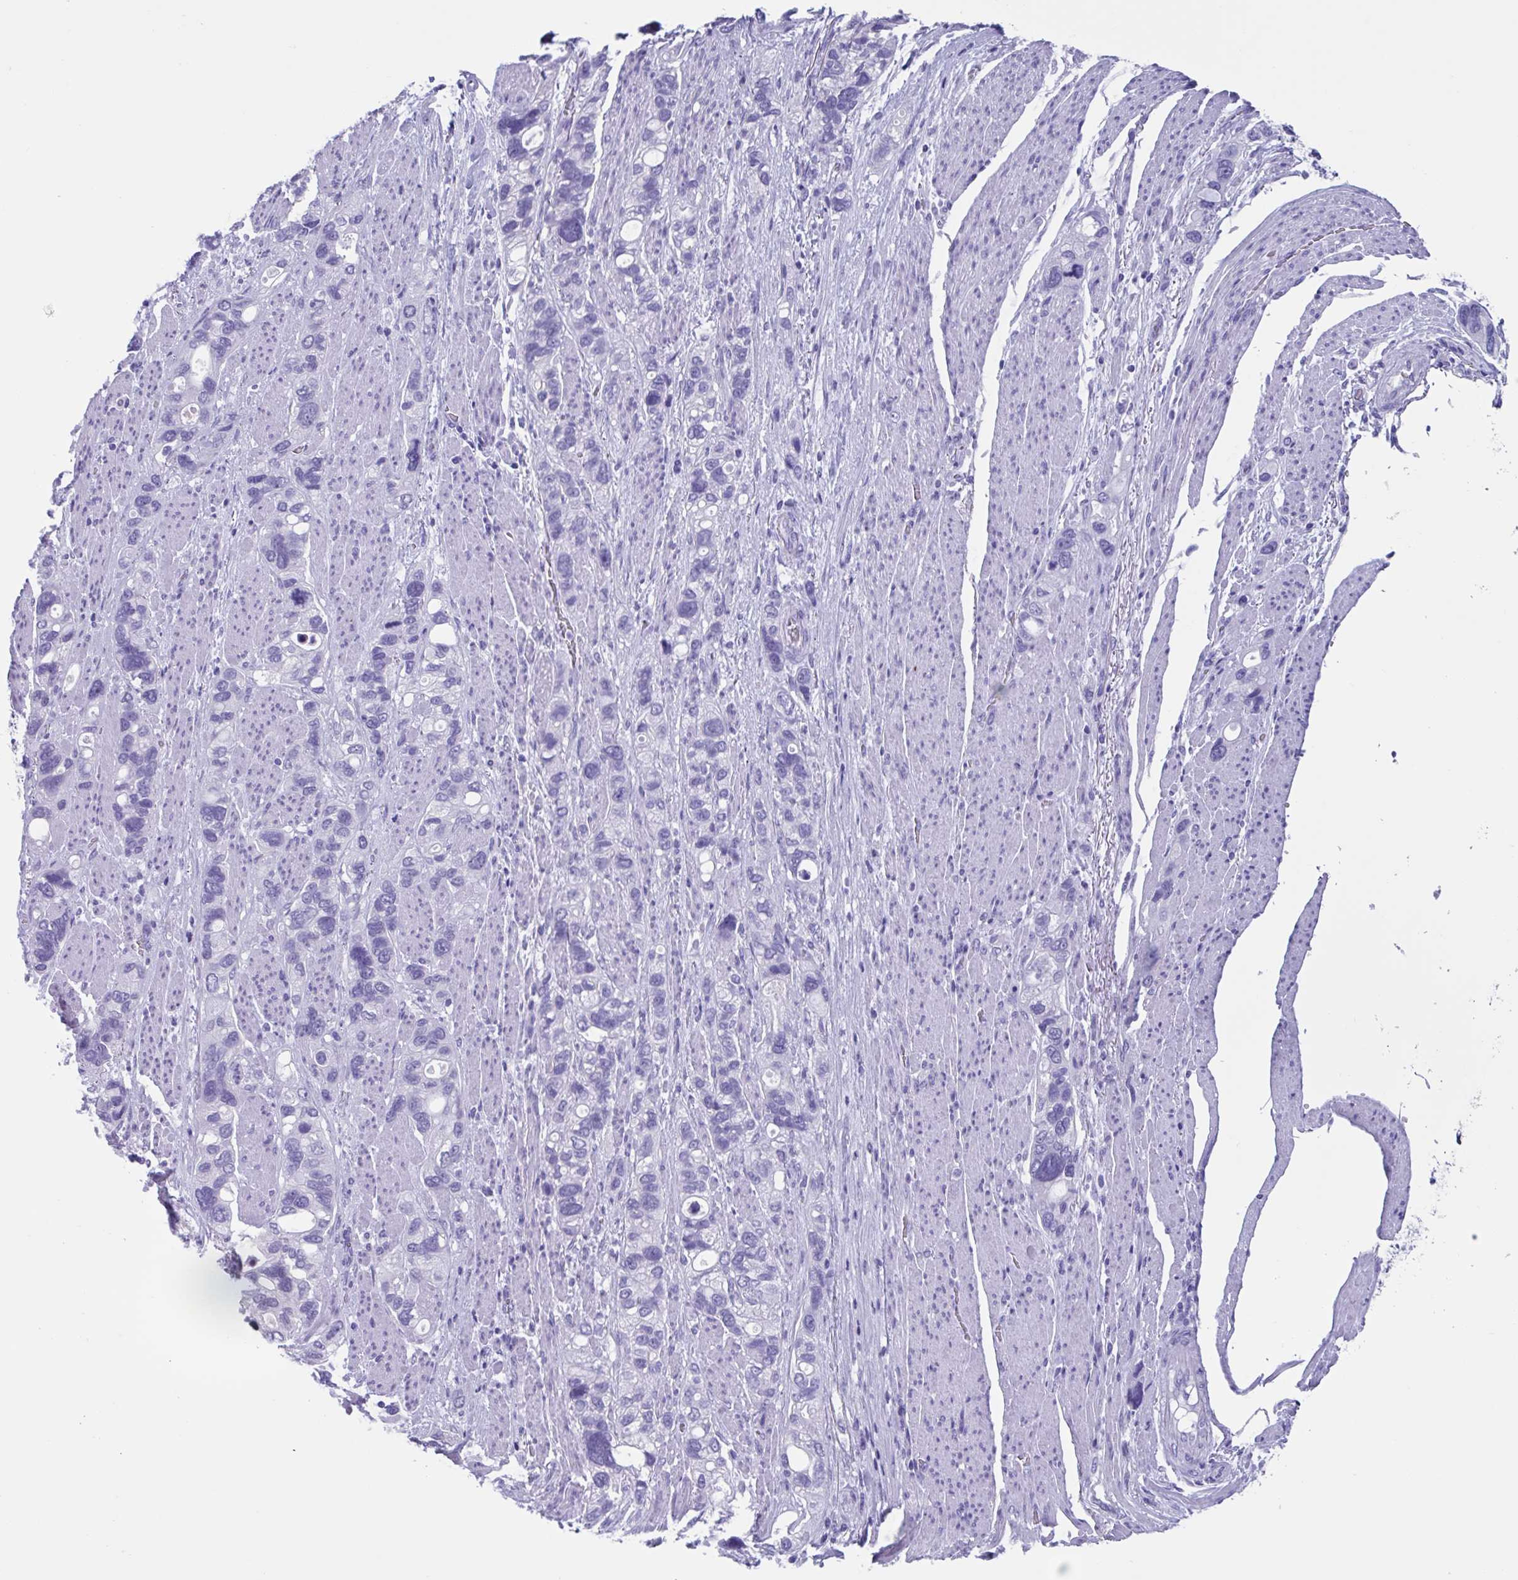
{"staining": {"intensity": "negative", "quantity": "none", "location": "none"}, "tissue": "stomach cancer", "cell_type": "Tumor cells", "image_type": "cancer", "snomed": [{"axis": "morphology", "description": "Adenocarcinoma, NOS"}, {"axis": "topography", "description": "Stomach, upper"}], "caption": "High power microscopy histopathology image of an immunohistochemistry (IHC) photomicrograph of adenocarcinoma (stomach), revealing no significant expression in tumor cells.", "gene": "USP35", "patient": {"sex": "female", "age": 81}}